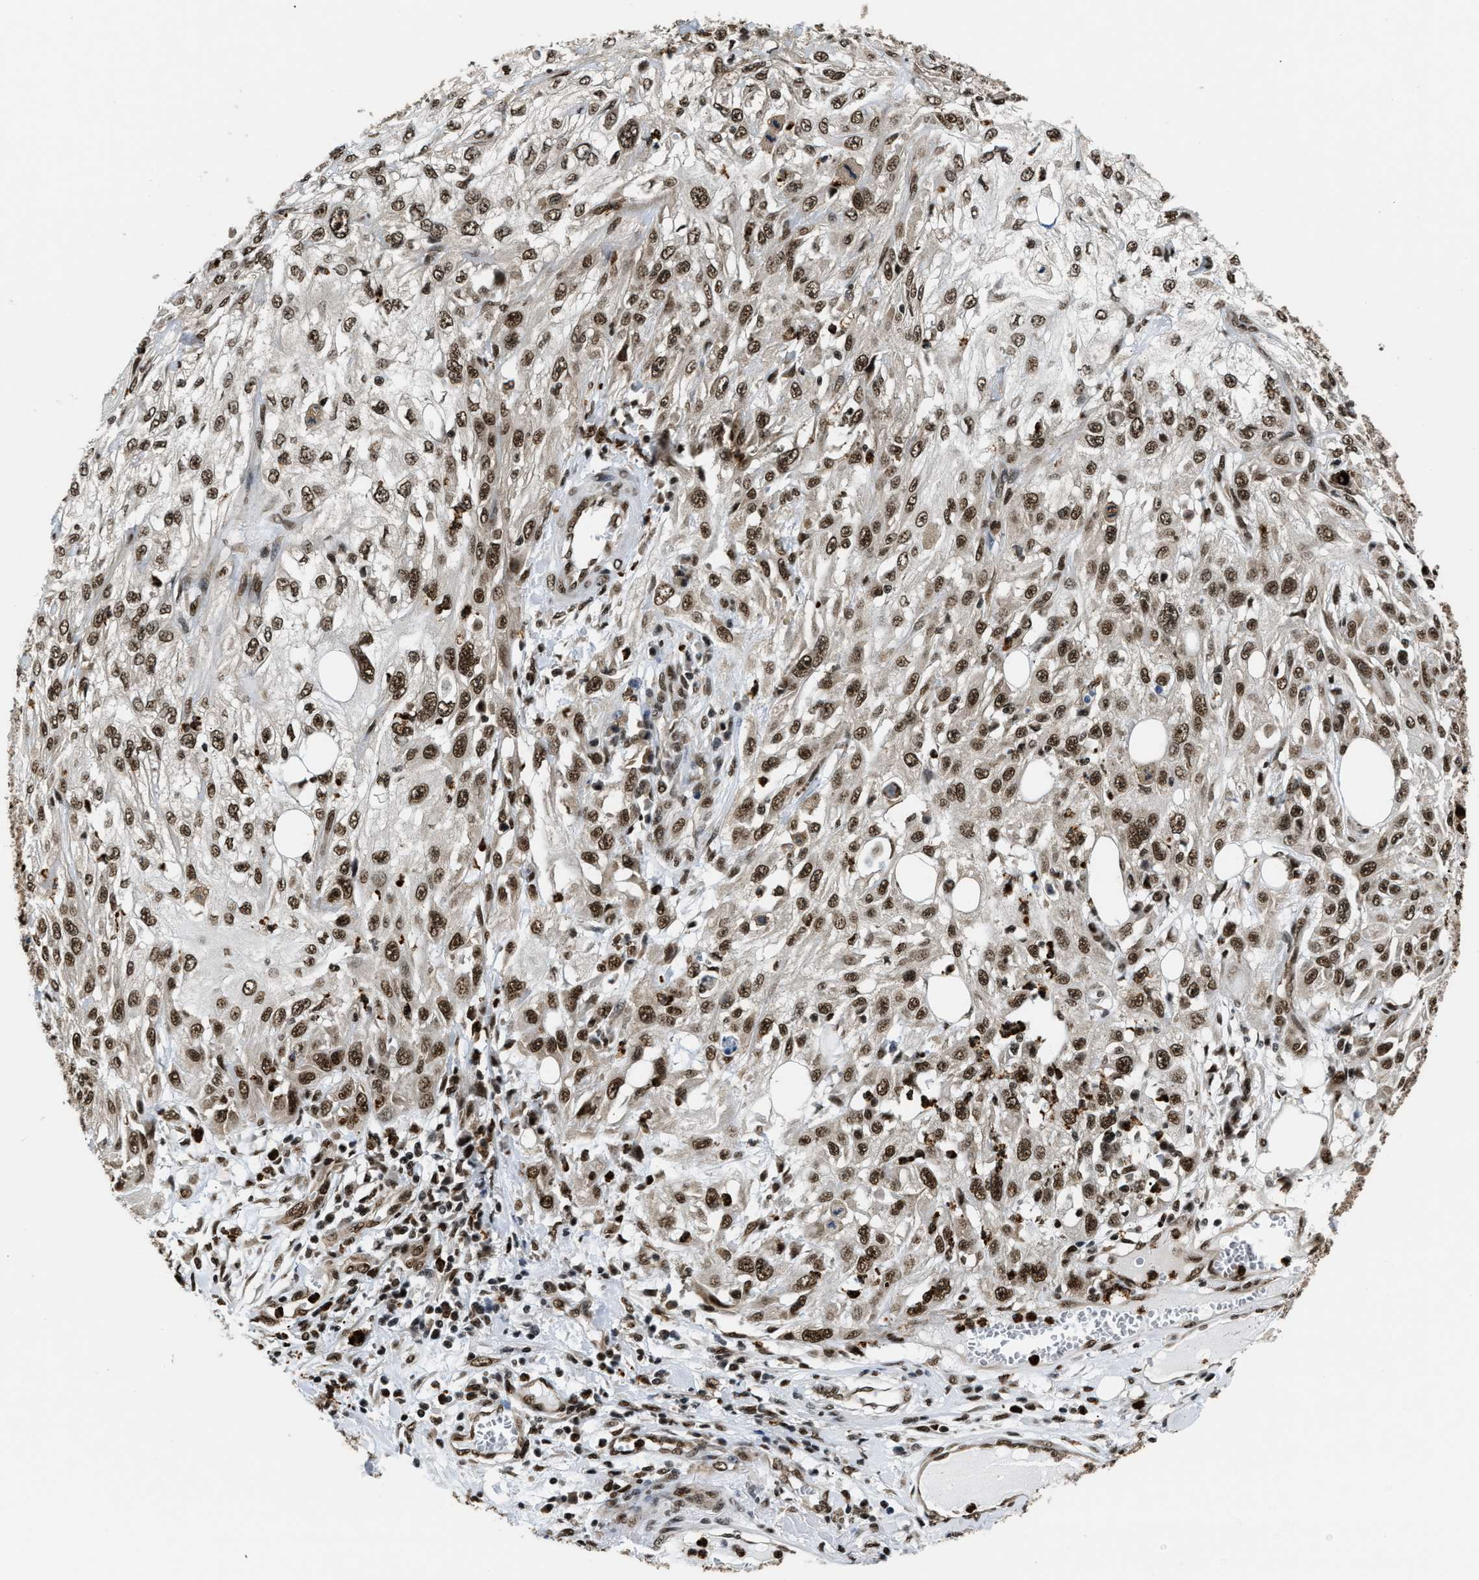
{"staining": {"intensity": "strong", "quantity": ">75%", "location": "nuclear"}, "tissue": "skin cancer", "cell_type": "Tumor cells", "image_type": "cancer", "snomed": [{"axis": "morphology", "description": "Squamous cell carcinoma, NOS"}, {"axis": "topography", "description": "Skin"}], "caption": "A brown stain highlights strong nuclear staining of a protein in skin cancer (squamous cell carcinoma) tumor cells.", "gene": "CCNDBP1", "patient": {"sex": "male", "age": 75}}